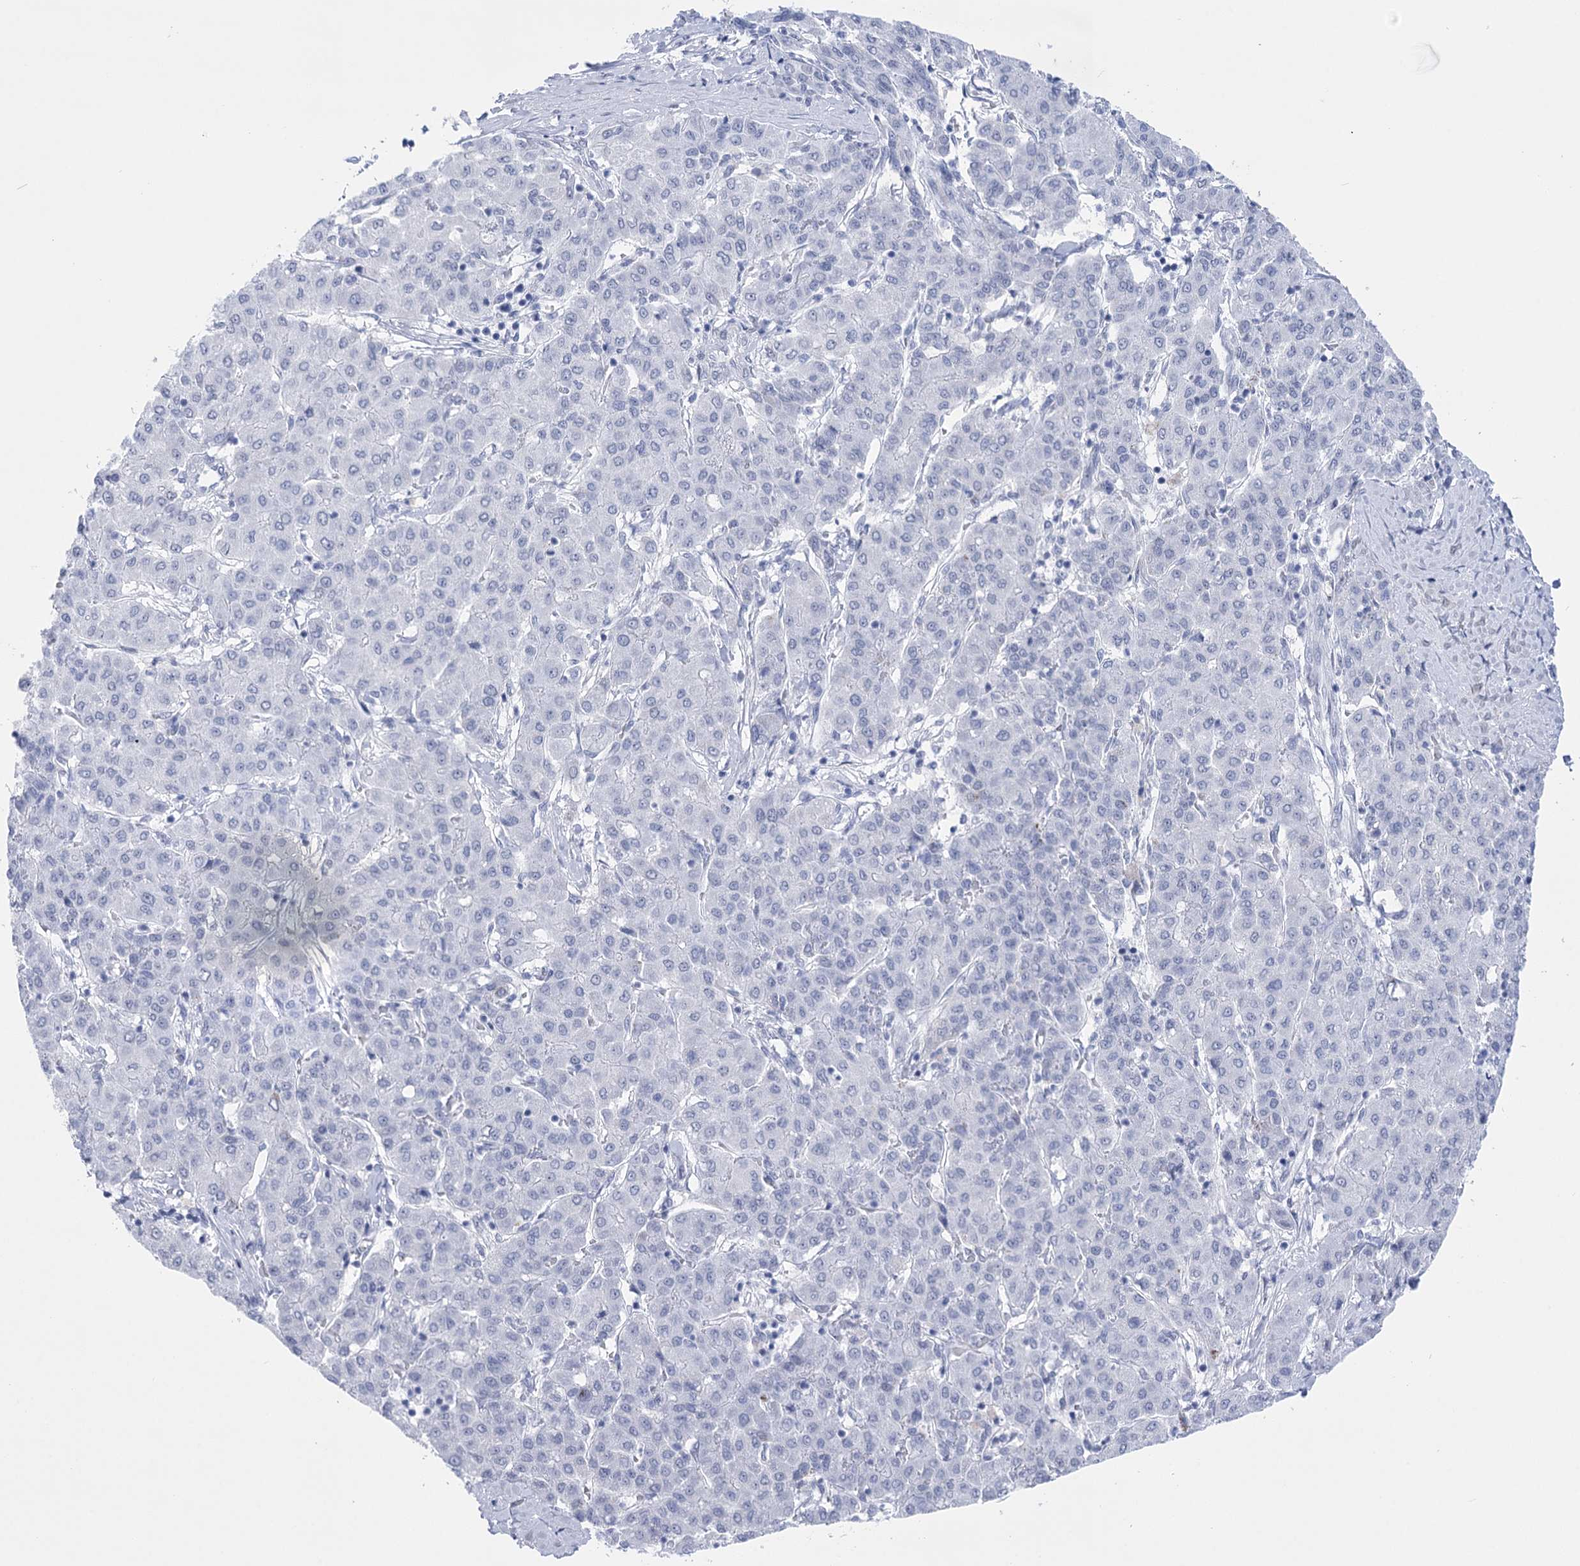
{"staining": {"intensity": "negative", "quantity": "none", "location": "none"}, "tissue": "liver cancer", "cell_type": "Tumor cells", "image_type": "cancer", "snomed": [{"axis": "morphology", "description": "Carcinoma, Hepatocellular, NOS"}, {"axis": "topography", "description": "Liver"}], "caption": "Micrograph shows no significant protein expression in tumor cells of liver cancer.", "gene": "HORMAD1", "patient": {"sex": "male", "age": 65}}